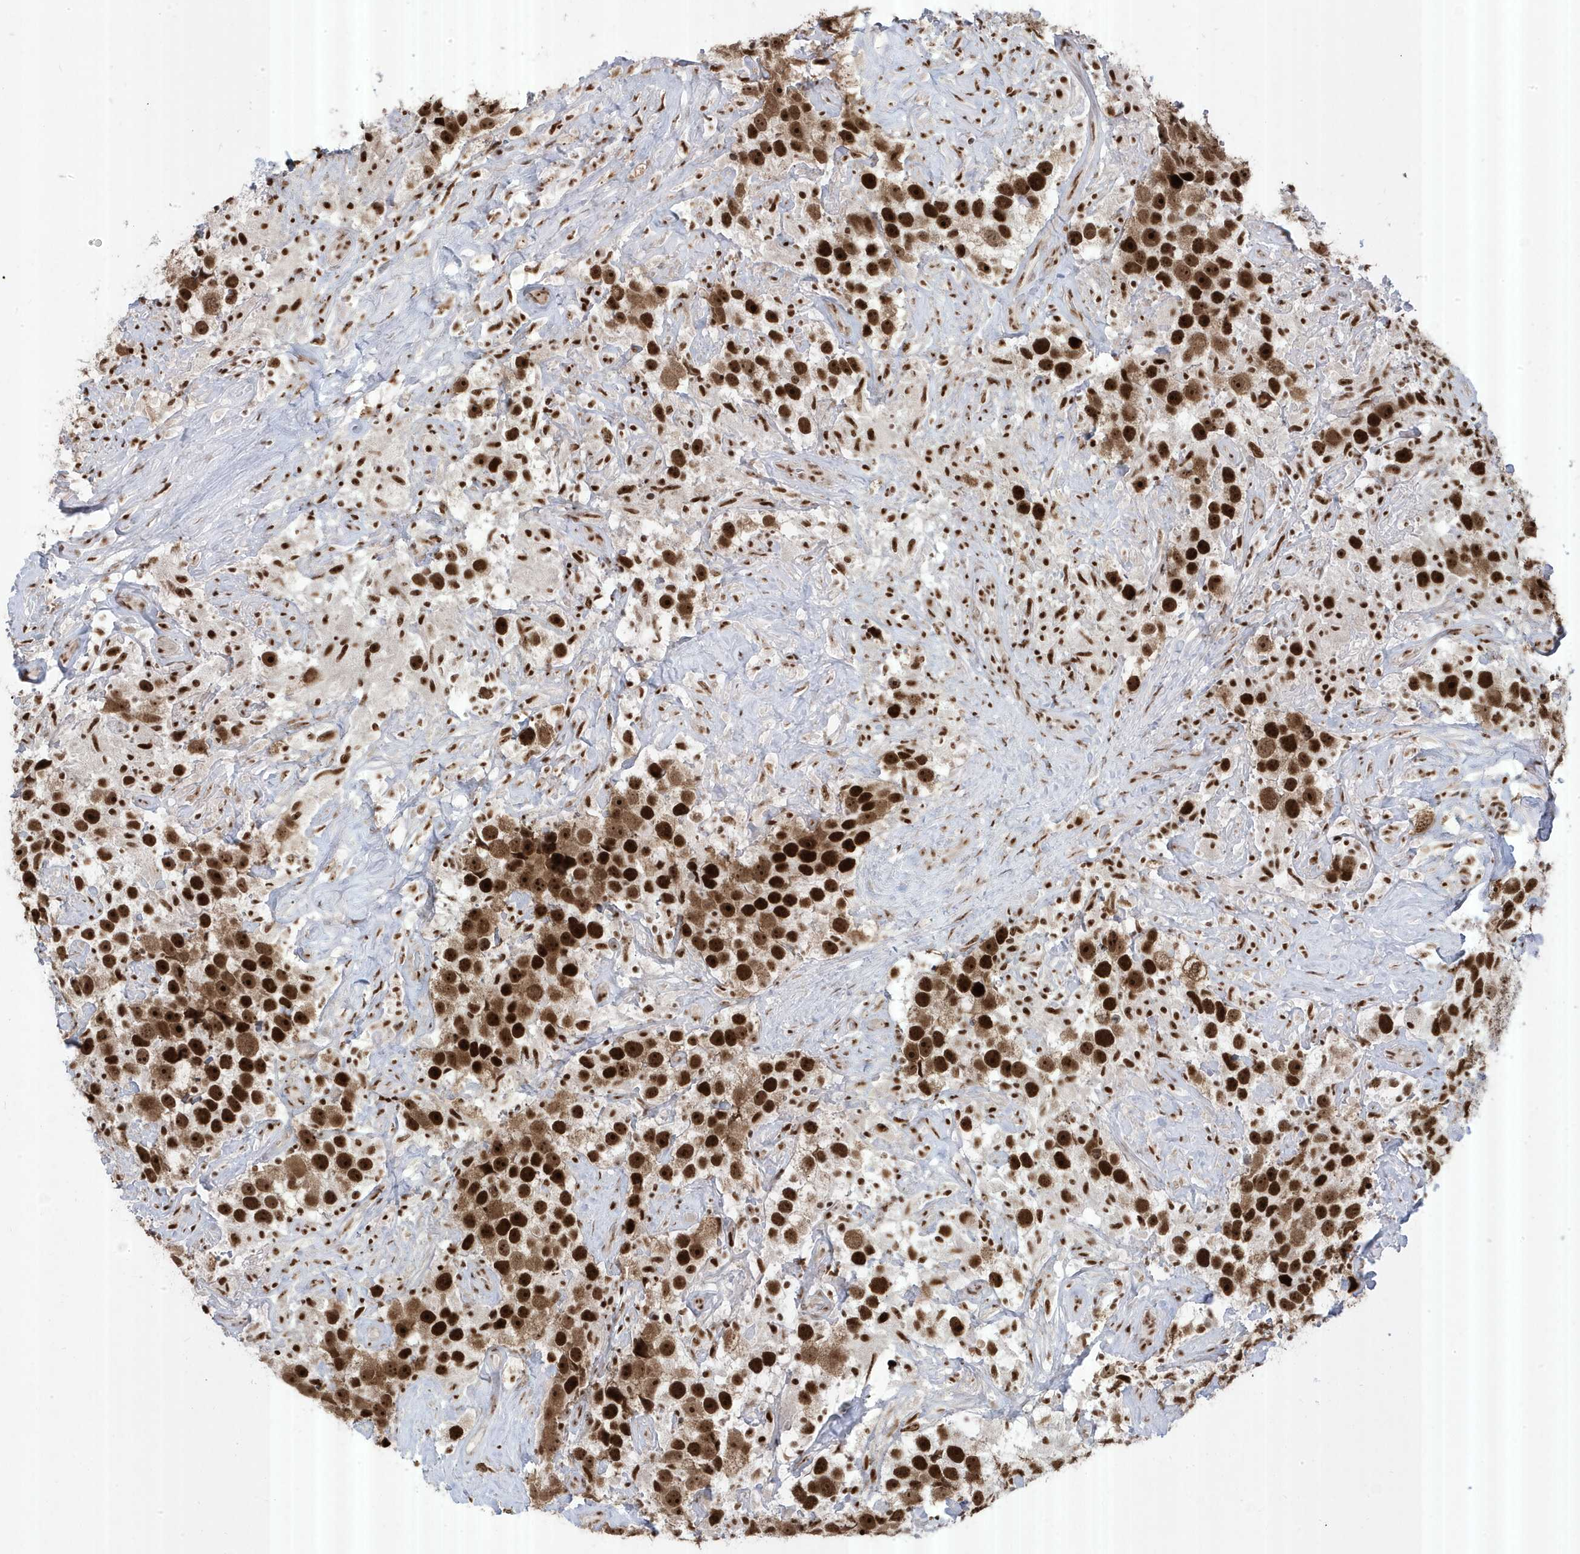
{"staining": {"intensity": "strong", "quantity": ">75%", "location": "nuclear"}, "tissue": "testis cancer", "cell_type": "Tumor cells", "image_type": "cancer", "snomed": [{"axis": "morphology", "description": "Seminoma, NOS"}, {"axis": "topography", "description": "Testis"}], "caption": "Testis seminoma stained for a protein demonstrates strong nuclear positivity in tumor cells.", "gene": "MTREX", "patient": {"sex": "male", "age": 49}}